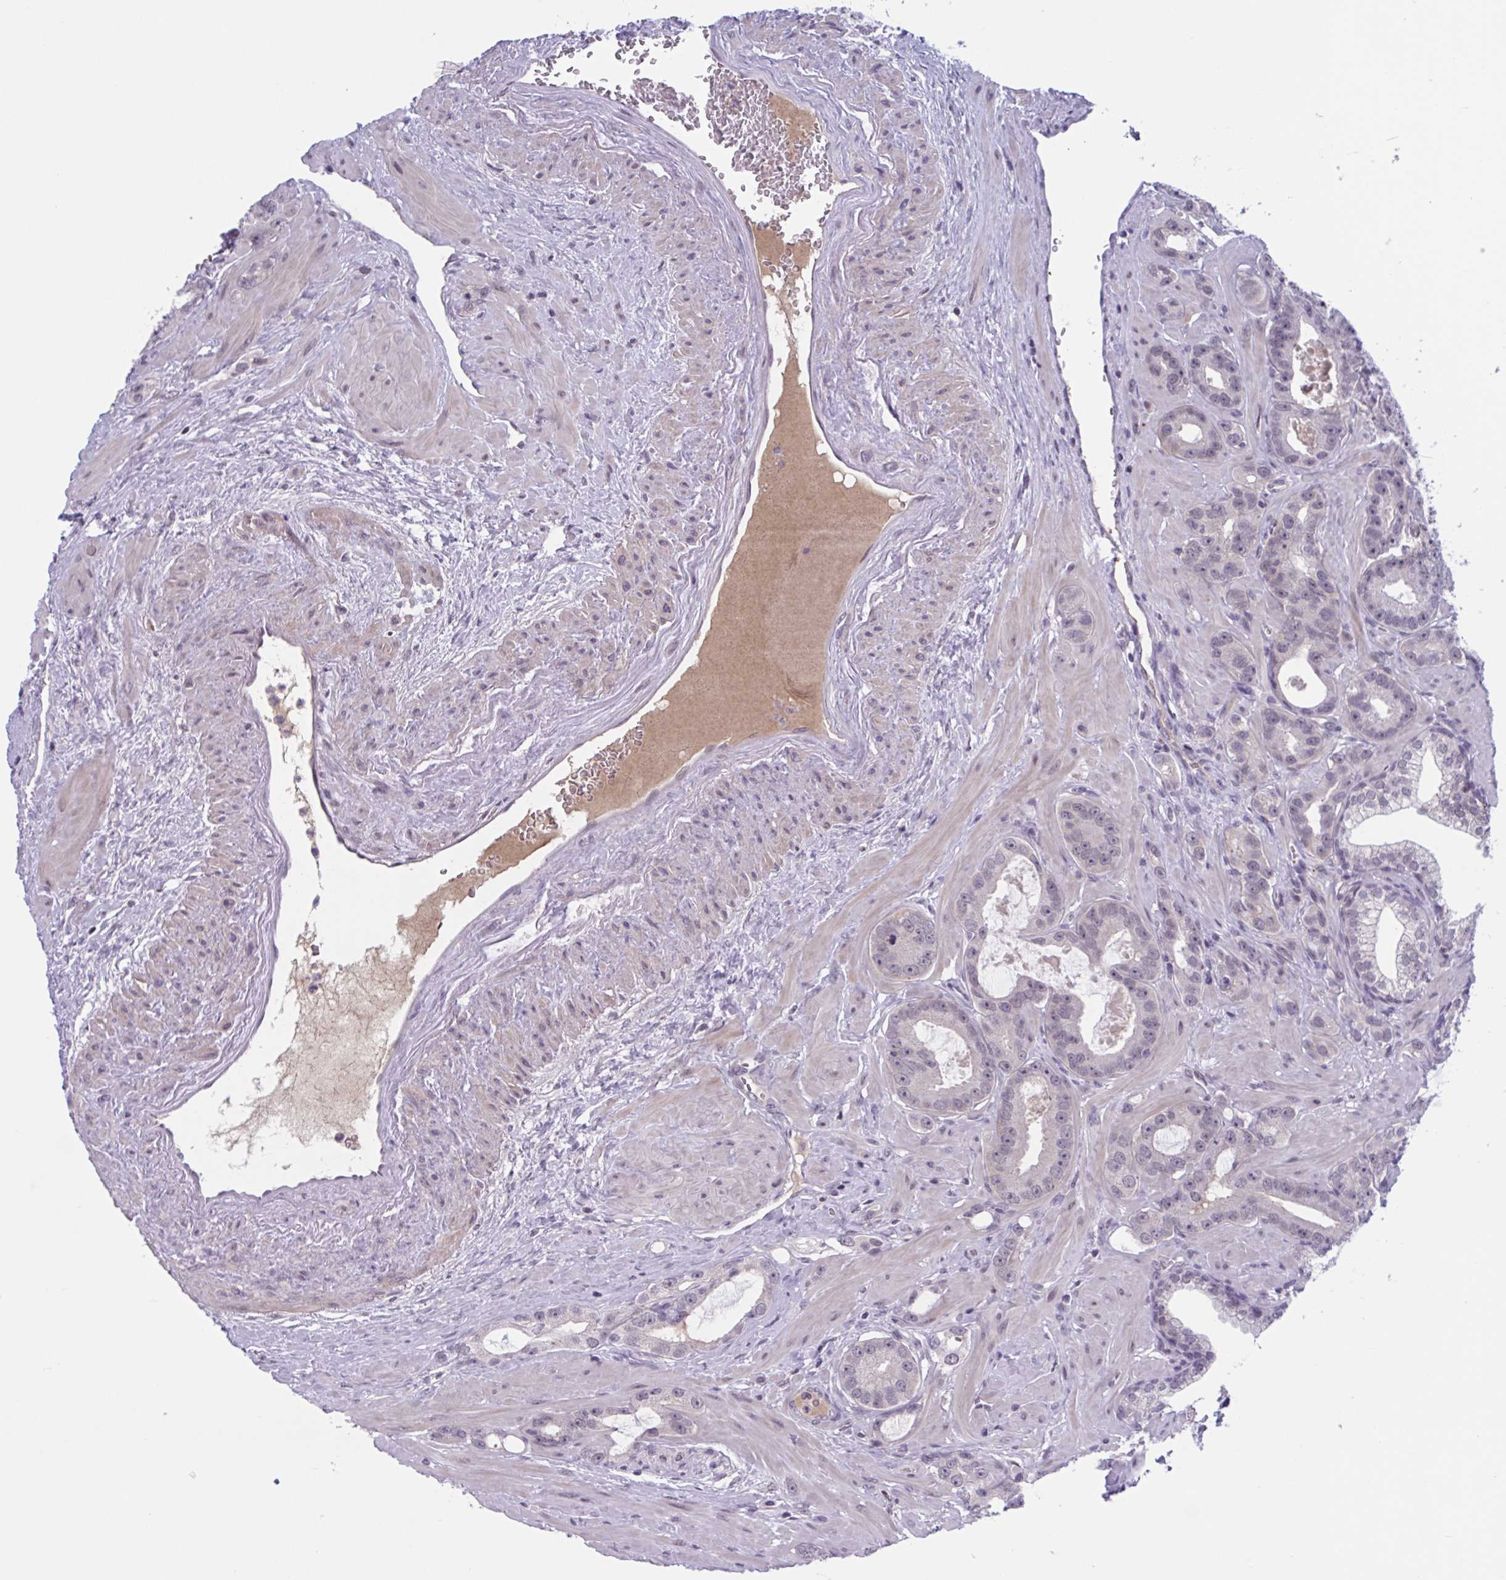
{"staining": {"intensity": "negative", "quantity": "none", "location": "none"}, "tissue": "prostate cancer", "cell_type": "Tumor cells", "image_type": "cancer", "snomed": [{"axis": "morphology", "description": "Adenocarcinoma, High grade"}, {"axis": "topography", "description": "Prostate"}], "caption": "IHC of adenocarcinoma (high-grade) (prostate) reveals no positivity in tumor cells.", "gene": "TTC7B", "patient": {"sex": "male", "age": 65}}